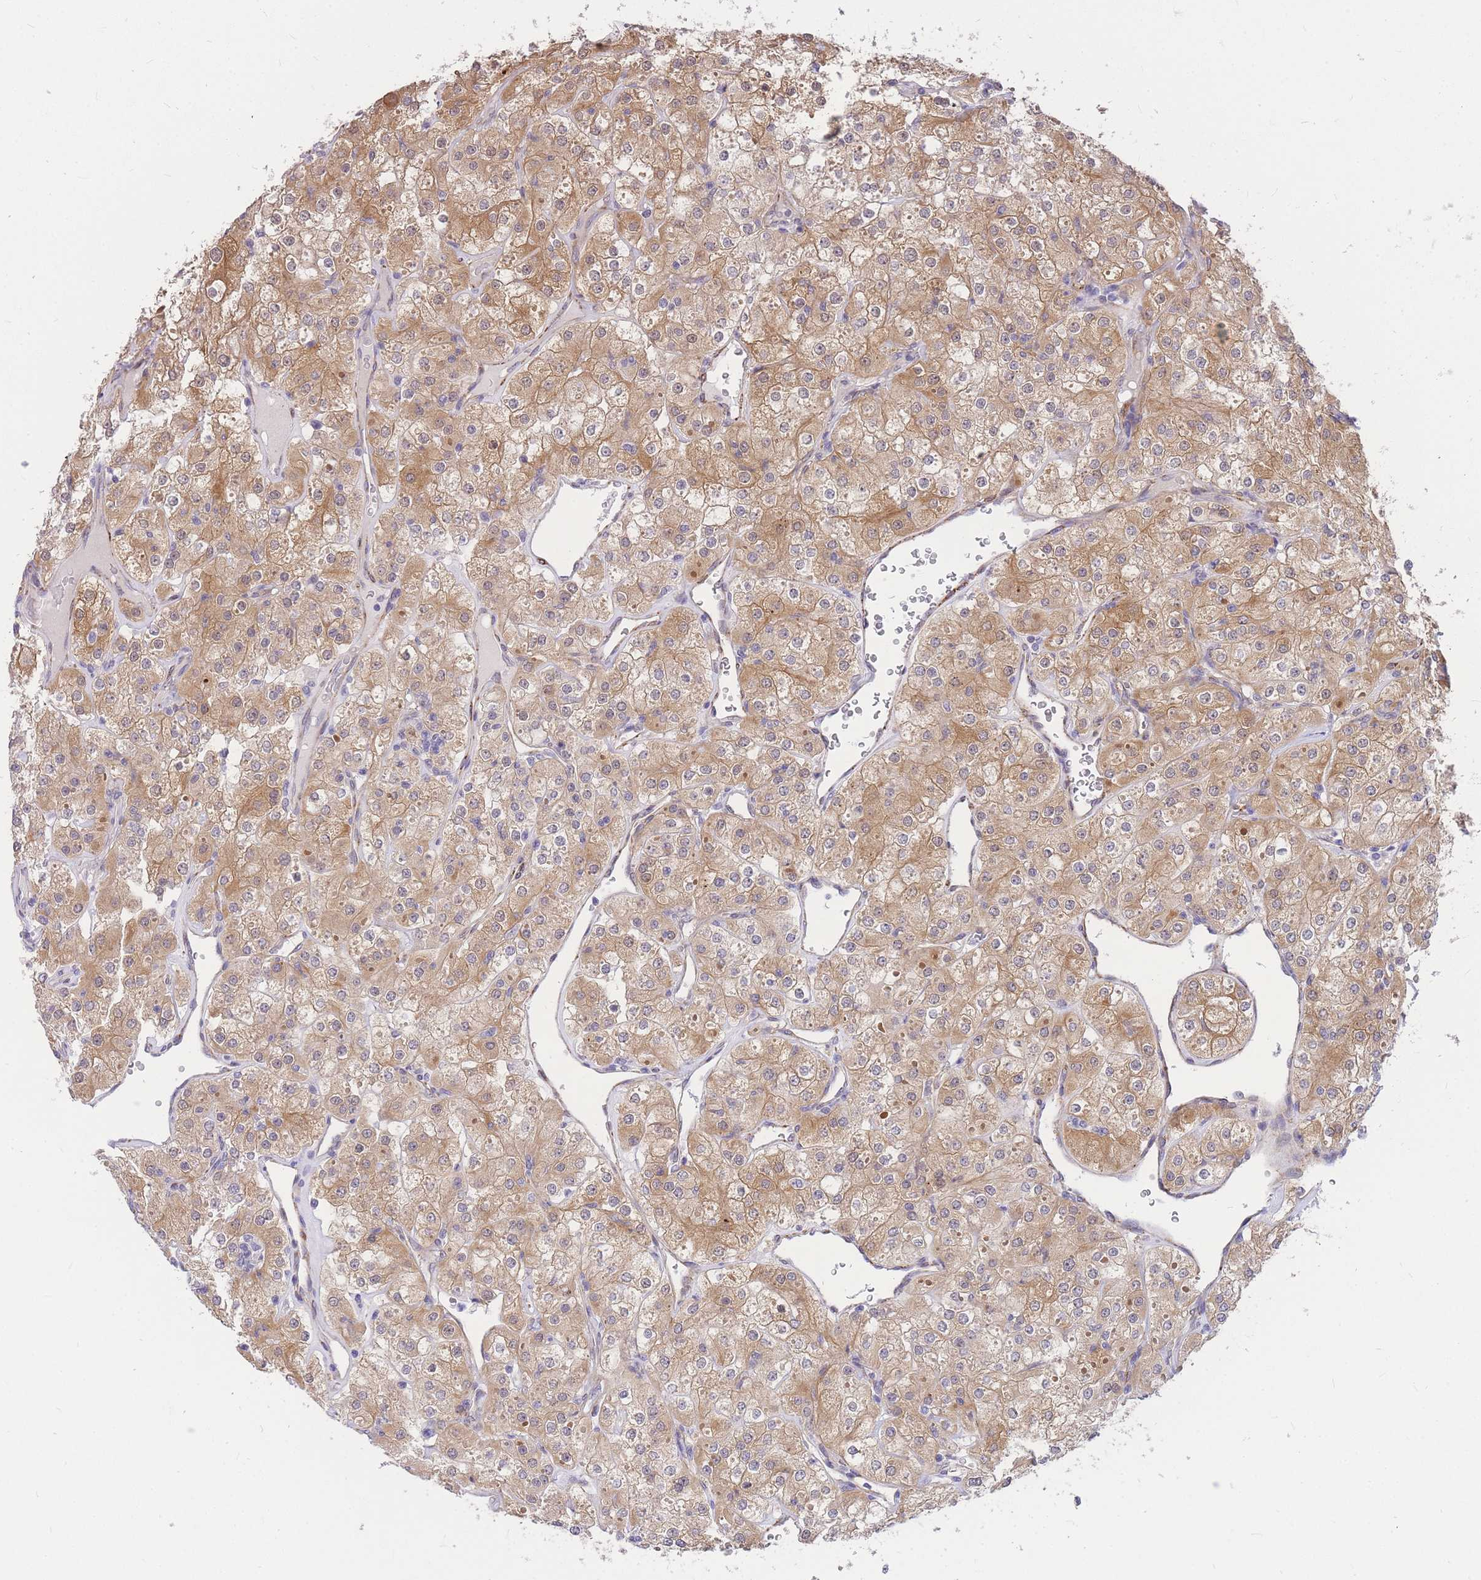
{"staining": {"intensity": "moderate", "quantity": ">75%", "location": "cytoplasmic/membranous"}, "tissue": "renal cancer", "cell_type": "Tumor cells", "image_type": "cancer", "snomed": [{"axis": "morphology", "description": "Adenocarcinoma, NOS"}, {"axis": "topography", "description": "Kidney"}], "caption": "Renal cancer was stained to show a protein in brown. There is medium levels of moderate cytoplasmic/membranous expression in approximately >75% of tumor cells. The staining was performed using DAB (3,3'-diaminobenzidine) to visualize the protein expression in brown, while the nuclei were stained in blue with hematoxylin (Magnification: 20x).", "gene": "S100PBP", "patient": {"sex": "male", "age": 77}}